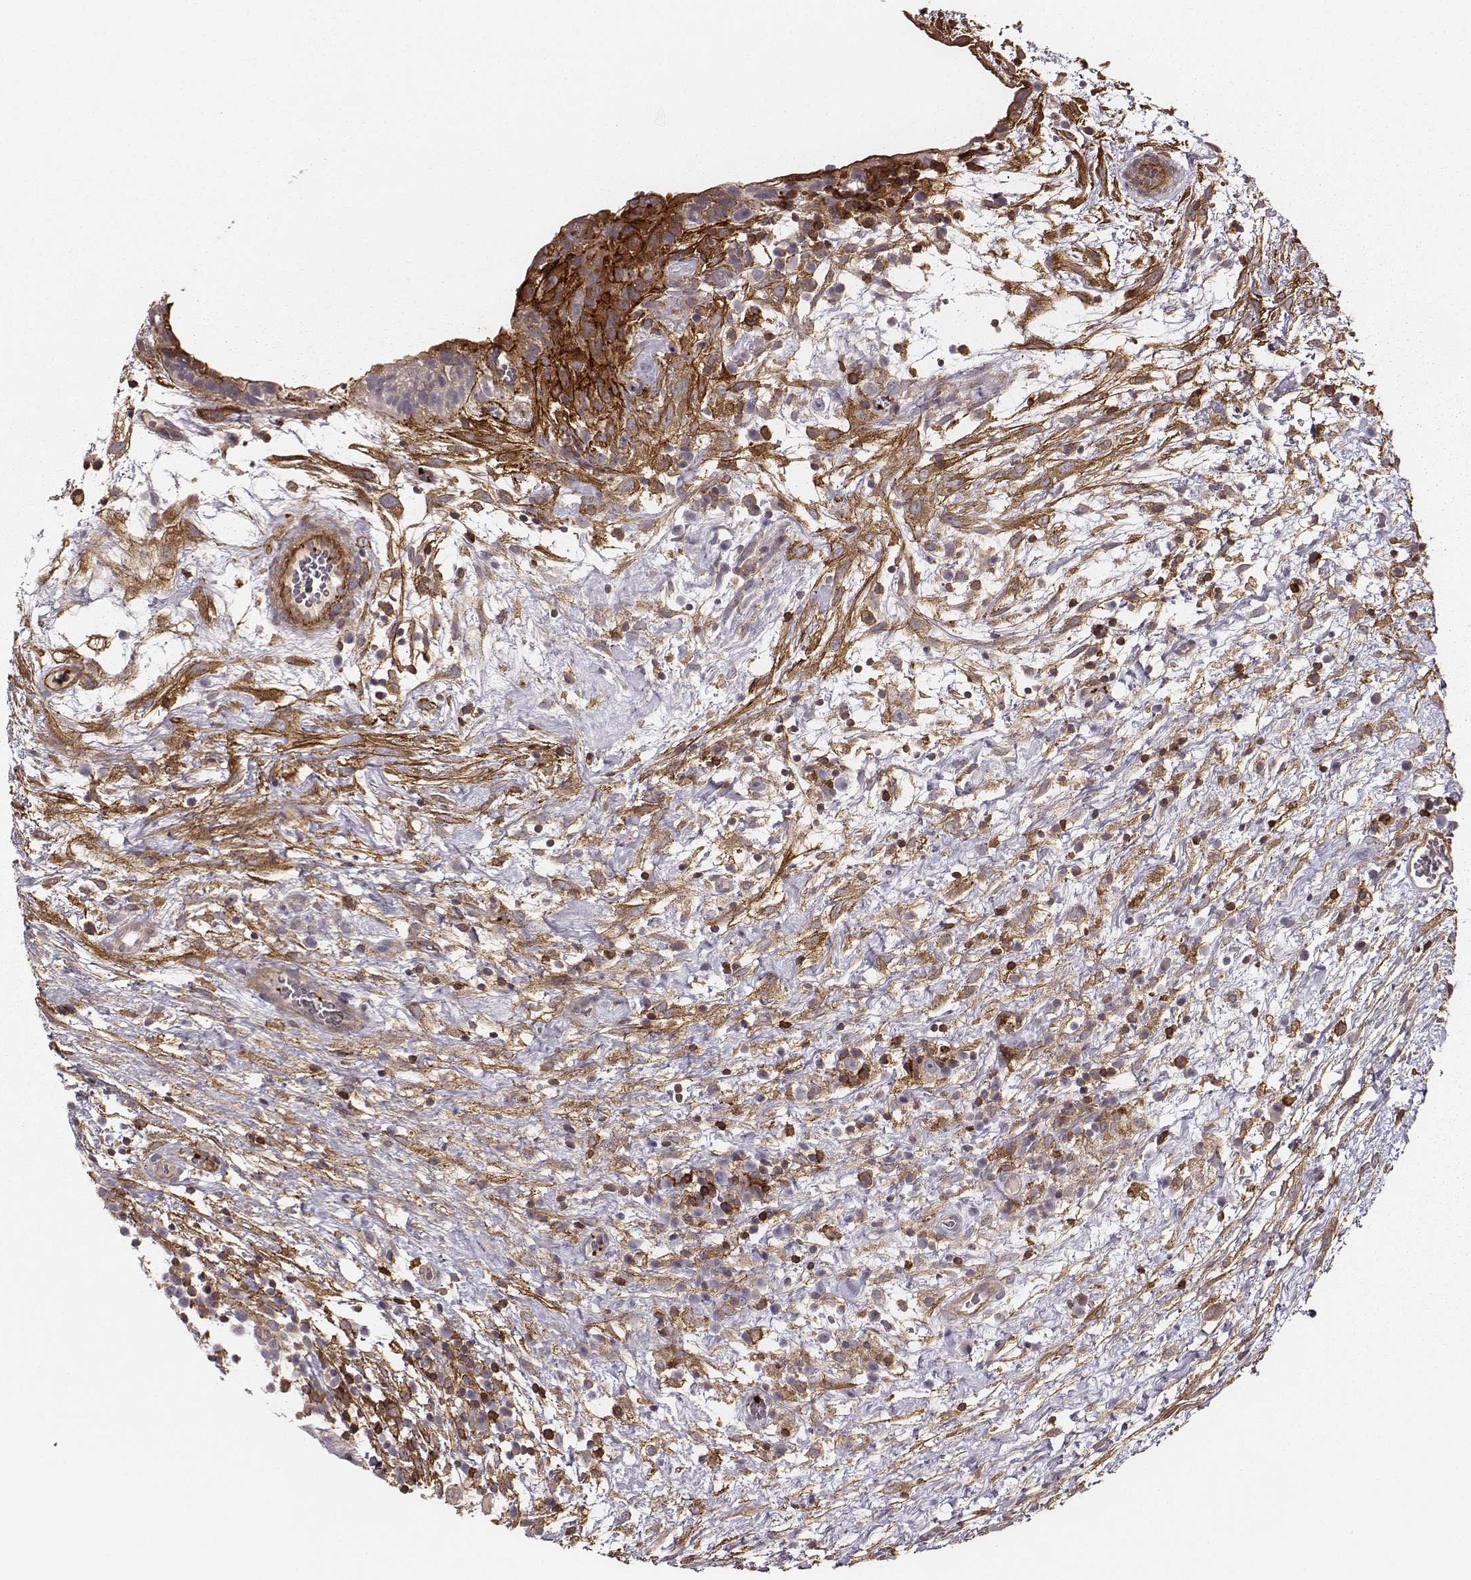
{"staining": {"intensity": "moderate", "quantity": "<25%", "location": "cytoplasmic/membranous"}, "tissue": "testis cancer", "cell_type": "Tumor cells", "image_type": "cancer", "snomed": [{"axis": "morphology", "description": "Normal tissue, NOS"}, {"axis": "morphology", "description": "Carcinoma, Embryonal, NOS"}, {"axis": "topography", "description": "Testis"}], "caption": "Testis embryonal carcinoma stained with immunohistochemistry demonstrates moderate cytoplasmic/membranous positivity in approximately <25% of tumor cells. (IHC, brightfield microscopy, high magnification).", "gene": "ZYX", "patient": {"sex": "male", "age": 32}}